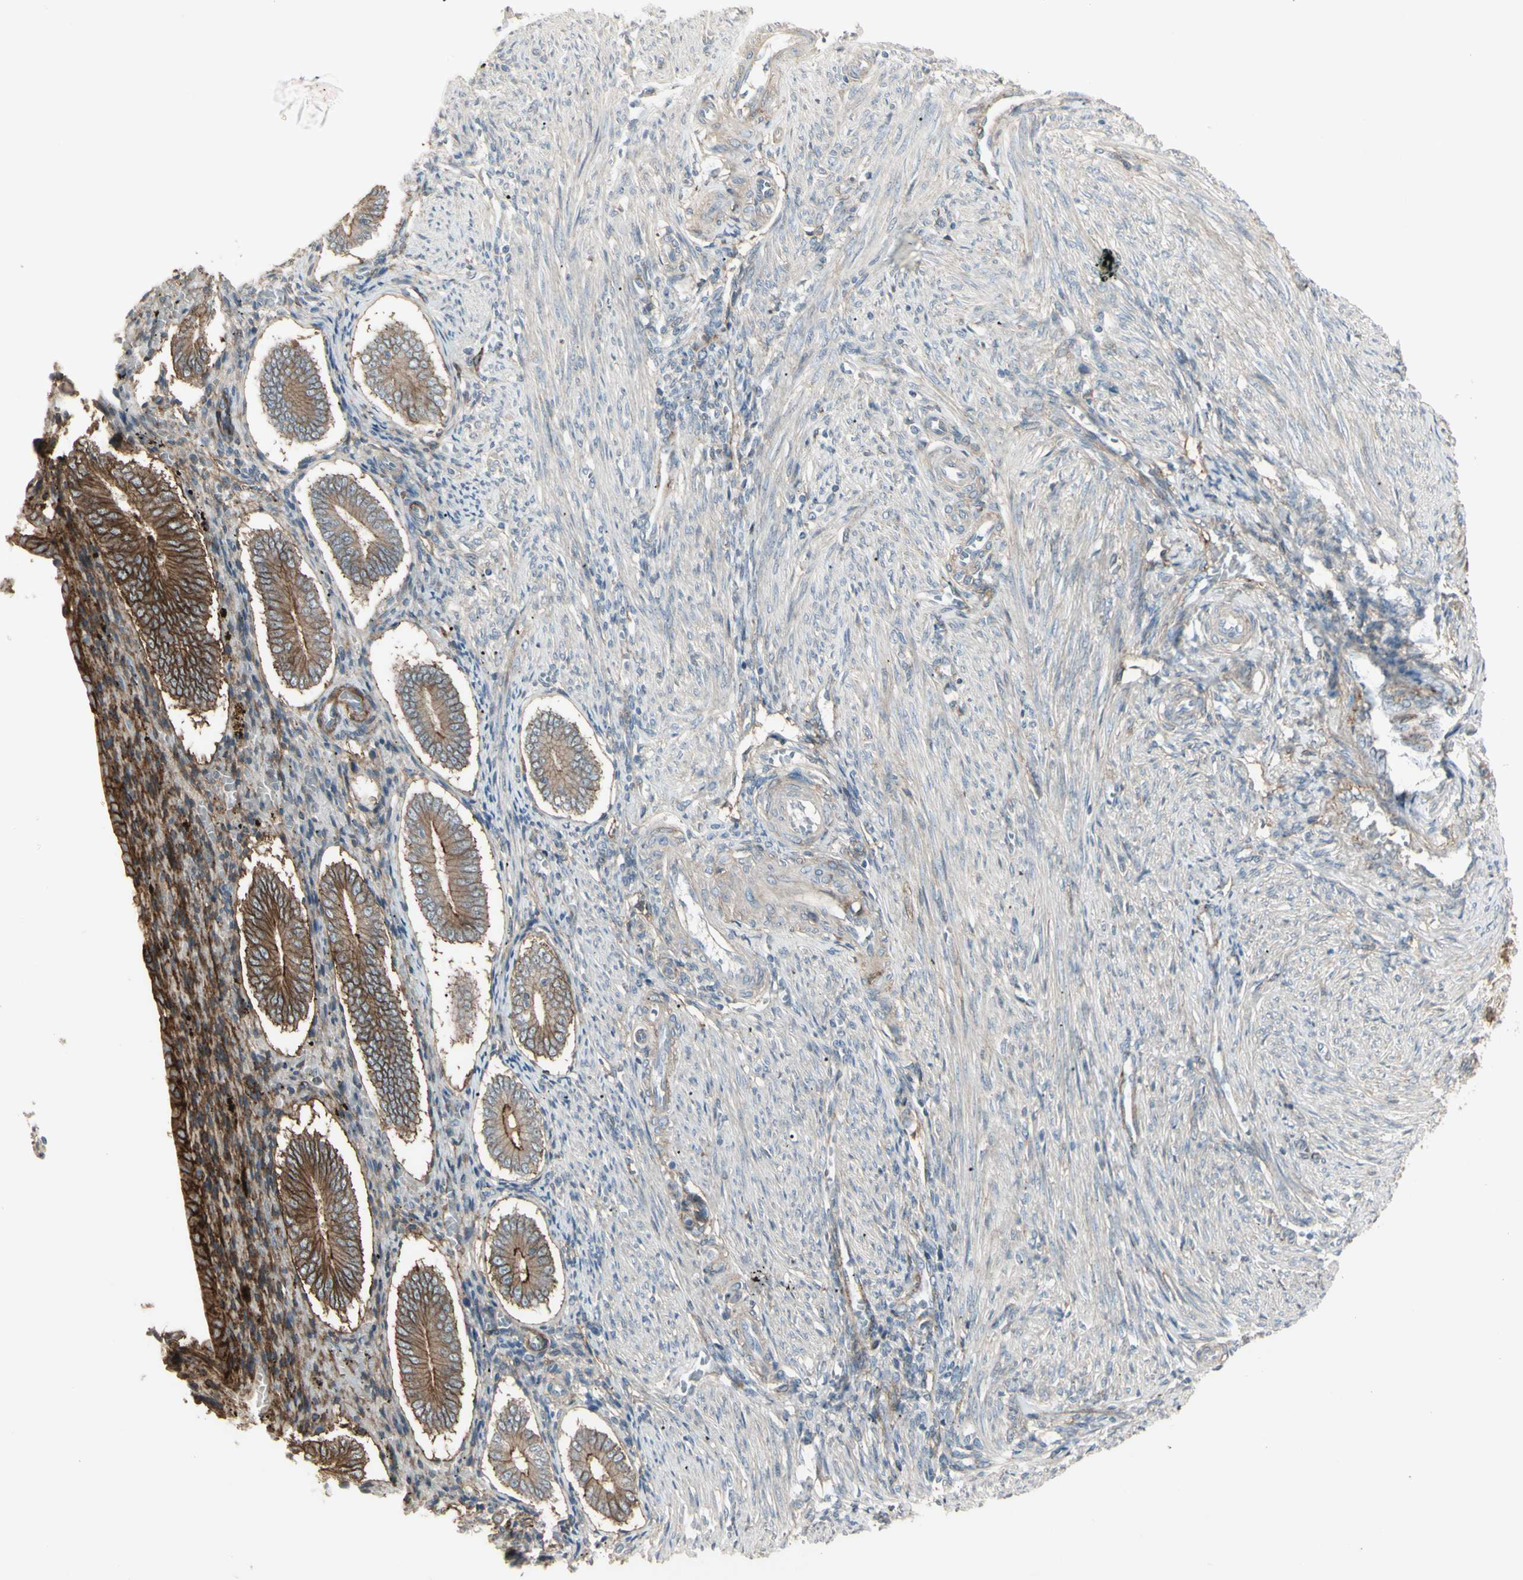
{"staining": {"intensity": "moderate", "quantity": ">75%", "location": "cytoplasmic/membranous"}, "tissue": "endometrium", "cell_type": "Cells in endometrial stroma", "image_type": "normal", "snomed": [{"axis": "morphology", "description": "Normal tissue, NOS"}, {"axis": "topography", "description": "Endometrium"}], "caption": "Endometrium stained with immunohistochemistry (IHC) displays moderate cytoplasmic/membranous expression in about >75% of cells in endometrial stroma. The protein of interest is stained brown, and the nuclei are stained in blue (DAB (3,3'-diaminobenzidine) IHC with brightfield microscopy, high magnification).", "gene": "CD276", "patient": {"sex": "female", "age": 42}}